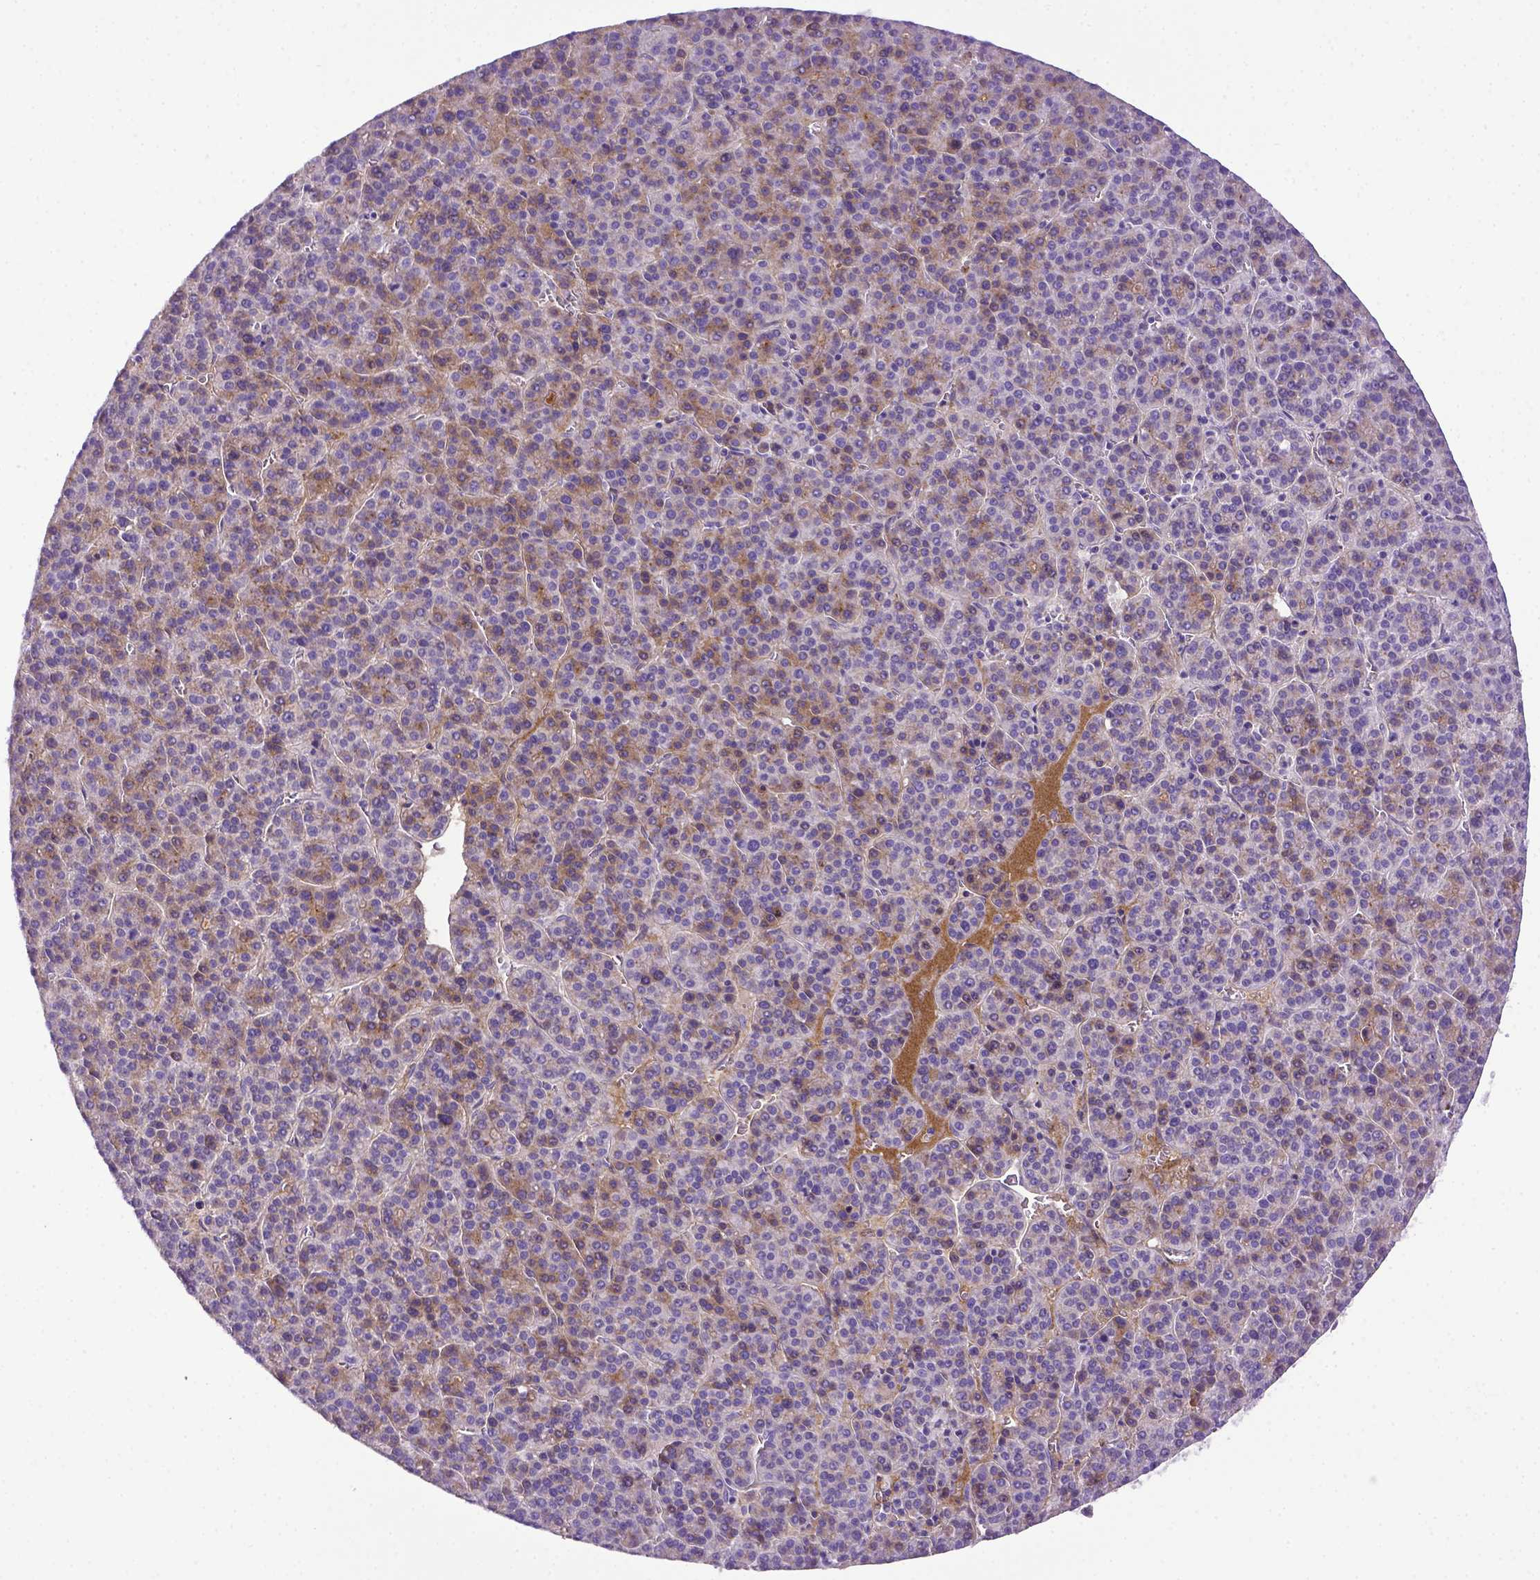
{"staining": {"intensity": "moderate", "quantity": "25%-75%", "location": "cytoplasmic/membranous"}, "tissue": "liver cancer", "cell_type": "Tumor cells", "image_type": "cancer", "snomed": [{"axis": "morphology", "description": "Carcinoma, Hepatocellular, NOS"}, {"axis": "topography", "description": "Liver"}], "caption": "Immunohistochemistry (DAB (3,3'-diaminobenzidine)) staining of liver cancer displays moderate cytoplasmic/membranous protein staining in about 25%-75% of tumor cells.", "gene": "ITIH4", "patient": {"sex": "female", "age": 58}}